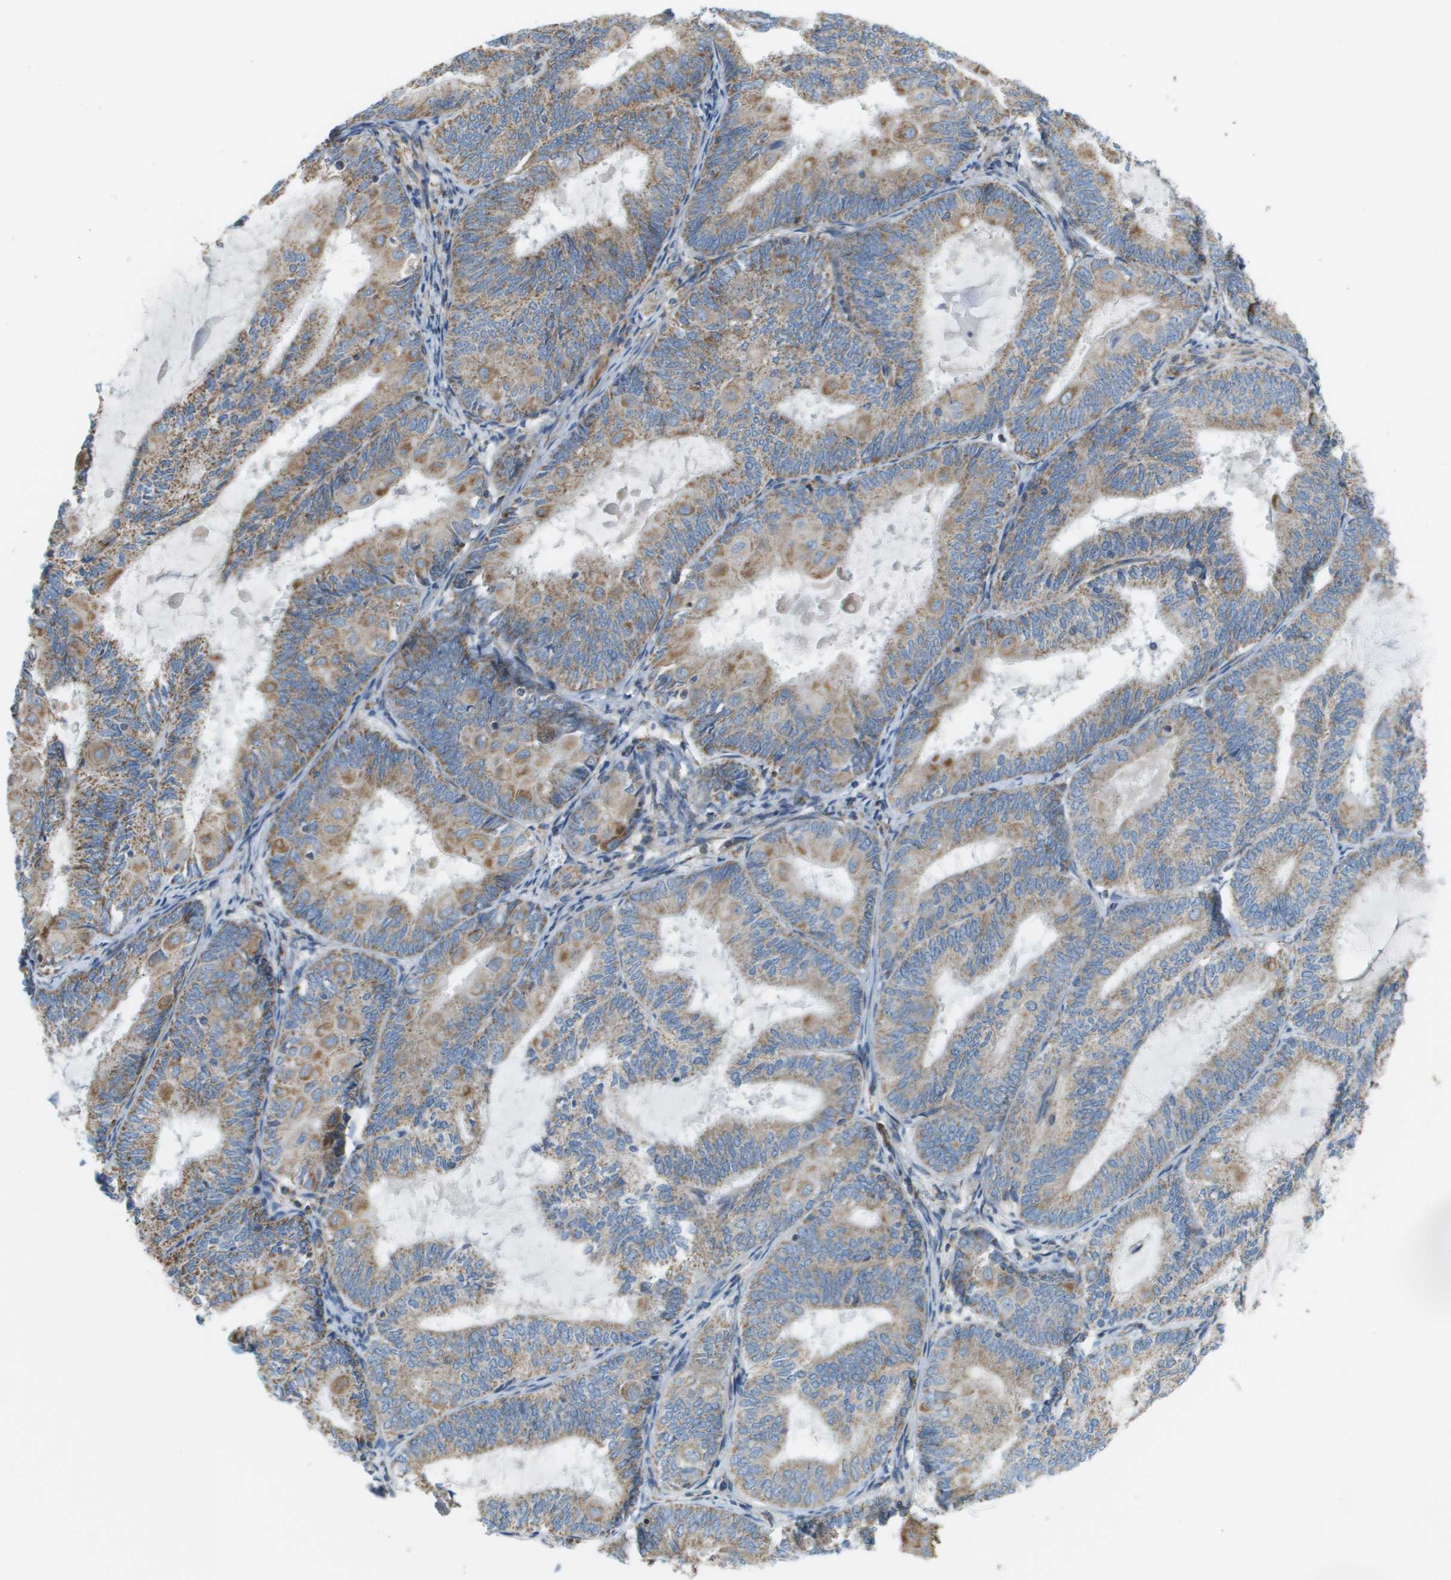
{"staining": {"intensity": "moderate", "quantity": ">75%", "location": "cytoplasmic/membranous"}, "tissue": "endometrial cancer", "cell_type": "Tumor cells", "image_type": "cancer", "snomed": [{"axis": "morphology", "description": "Adenocarcinoma, NOS"}, {"axis": "topography", "description": "Endometrium"}], "caption": "This micrograph demonstrates immunohistochemistry staining of human endometrial cancer (adenocarcinoma), with medium moderate cytoplasmic/membranous expression in approximately >75% of tumor cells.", "gene": "TAOK3", "patient": {"sex": "female", "age": 81}}